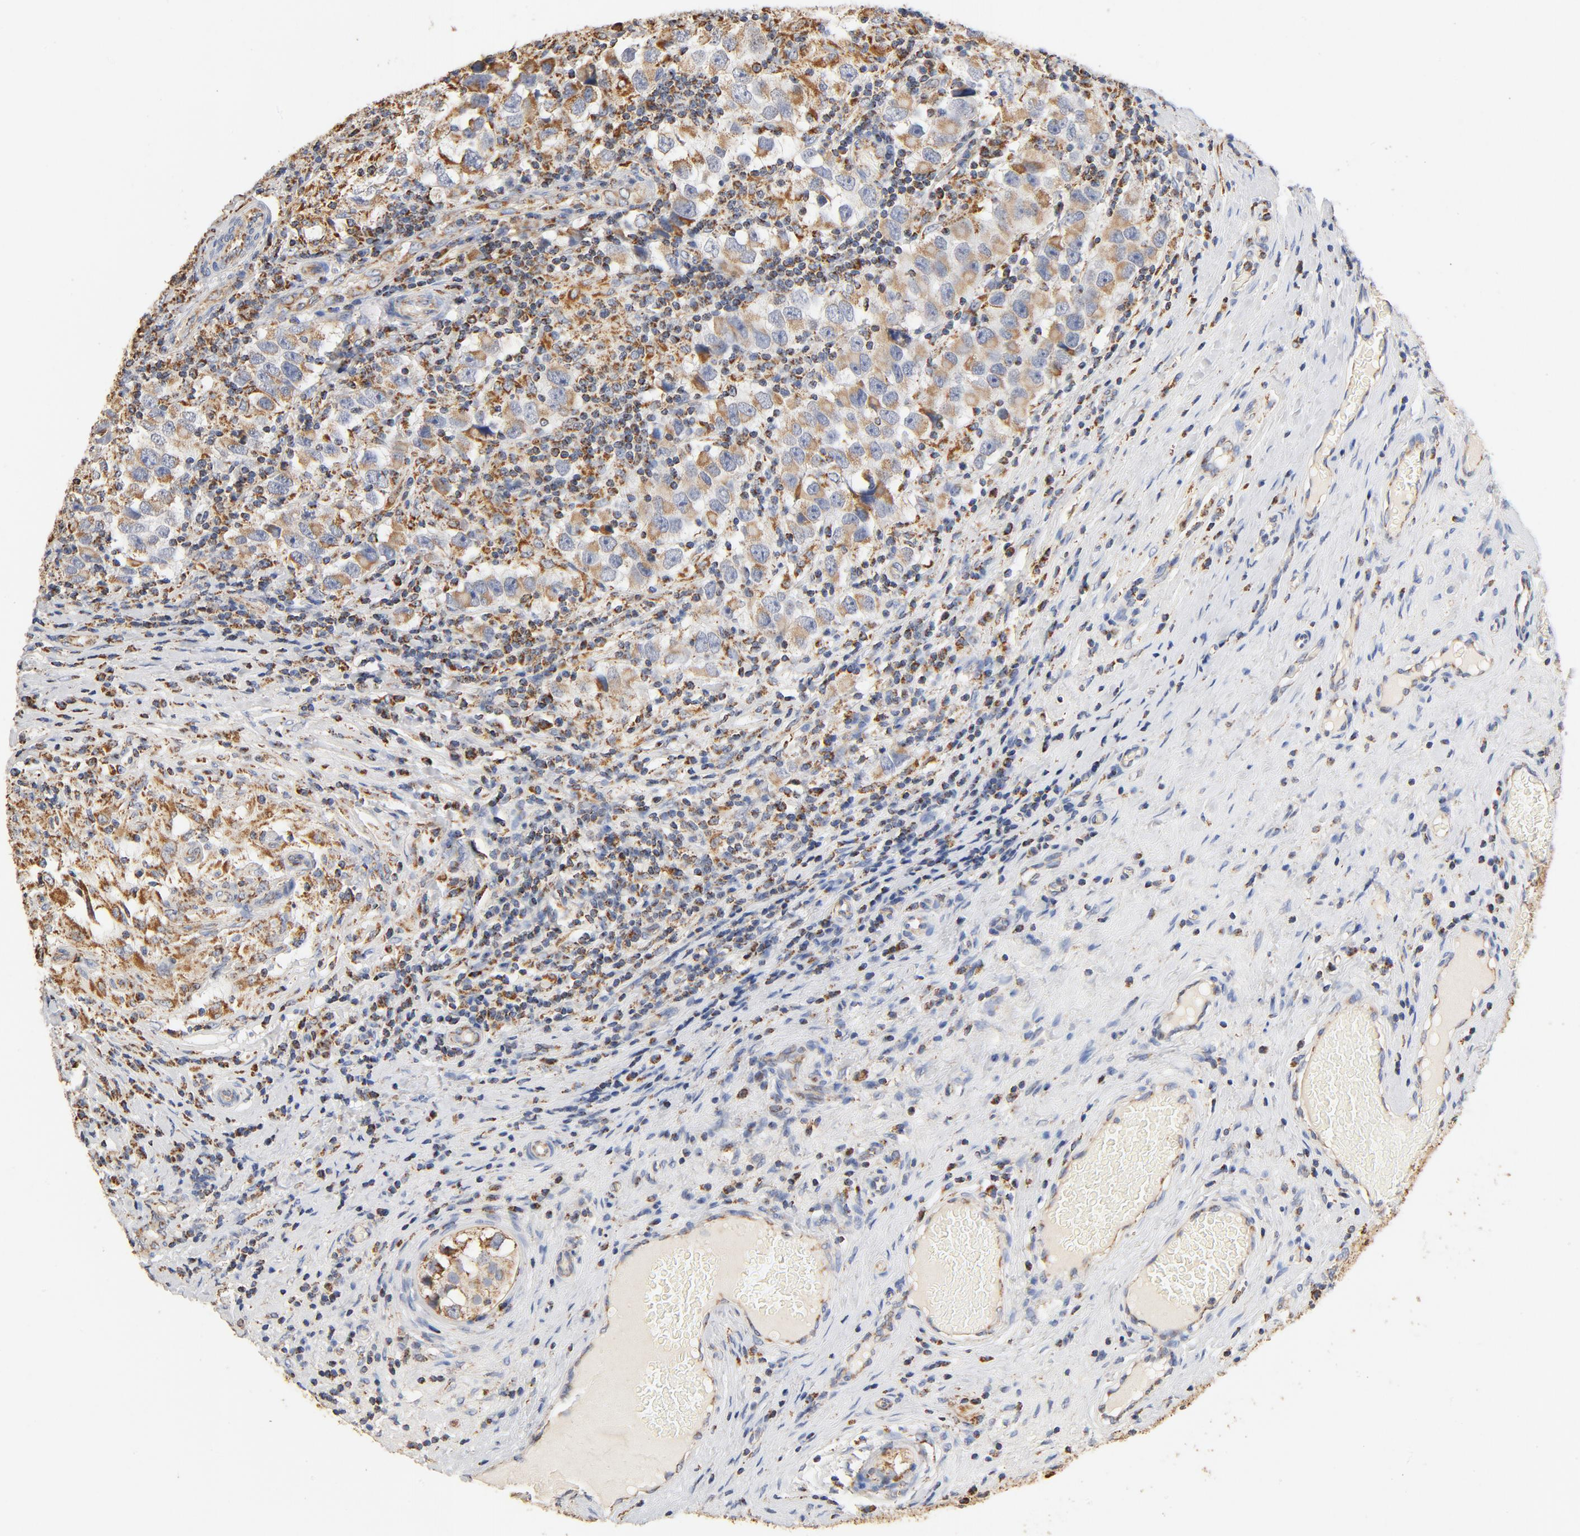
{"staining": {"intensity": "moderate", "quantity": ">75%", "location": "cytoplasmic/membranous"}, "tissue": "testis cancer", "cell_type": "Tumor cells", "image_type": "cancer", "snomed": [{"axis": "morphology", "description": "Carcinoma, Embryonal, NOS"}, {"axis": "topography", "description": "Testis"}], "caption": "Embryonal carcinoma (testis) stained with DAB immunohistochemistry displays medium levels of moderate cytoplasmic/membranous positivity in approximately >75% of tumor cells.", "gene": "COX4I1", "patient": {"sex": "male", "age": 21}}